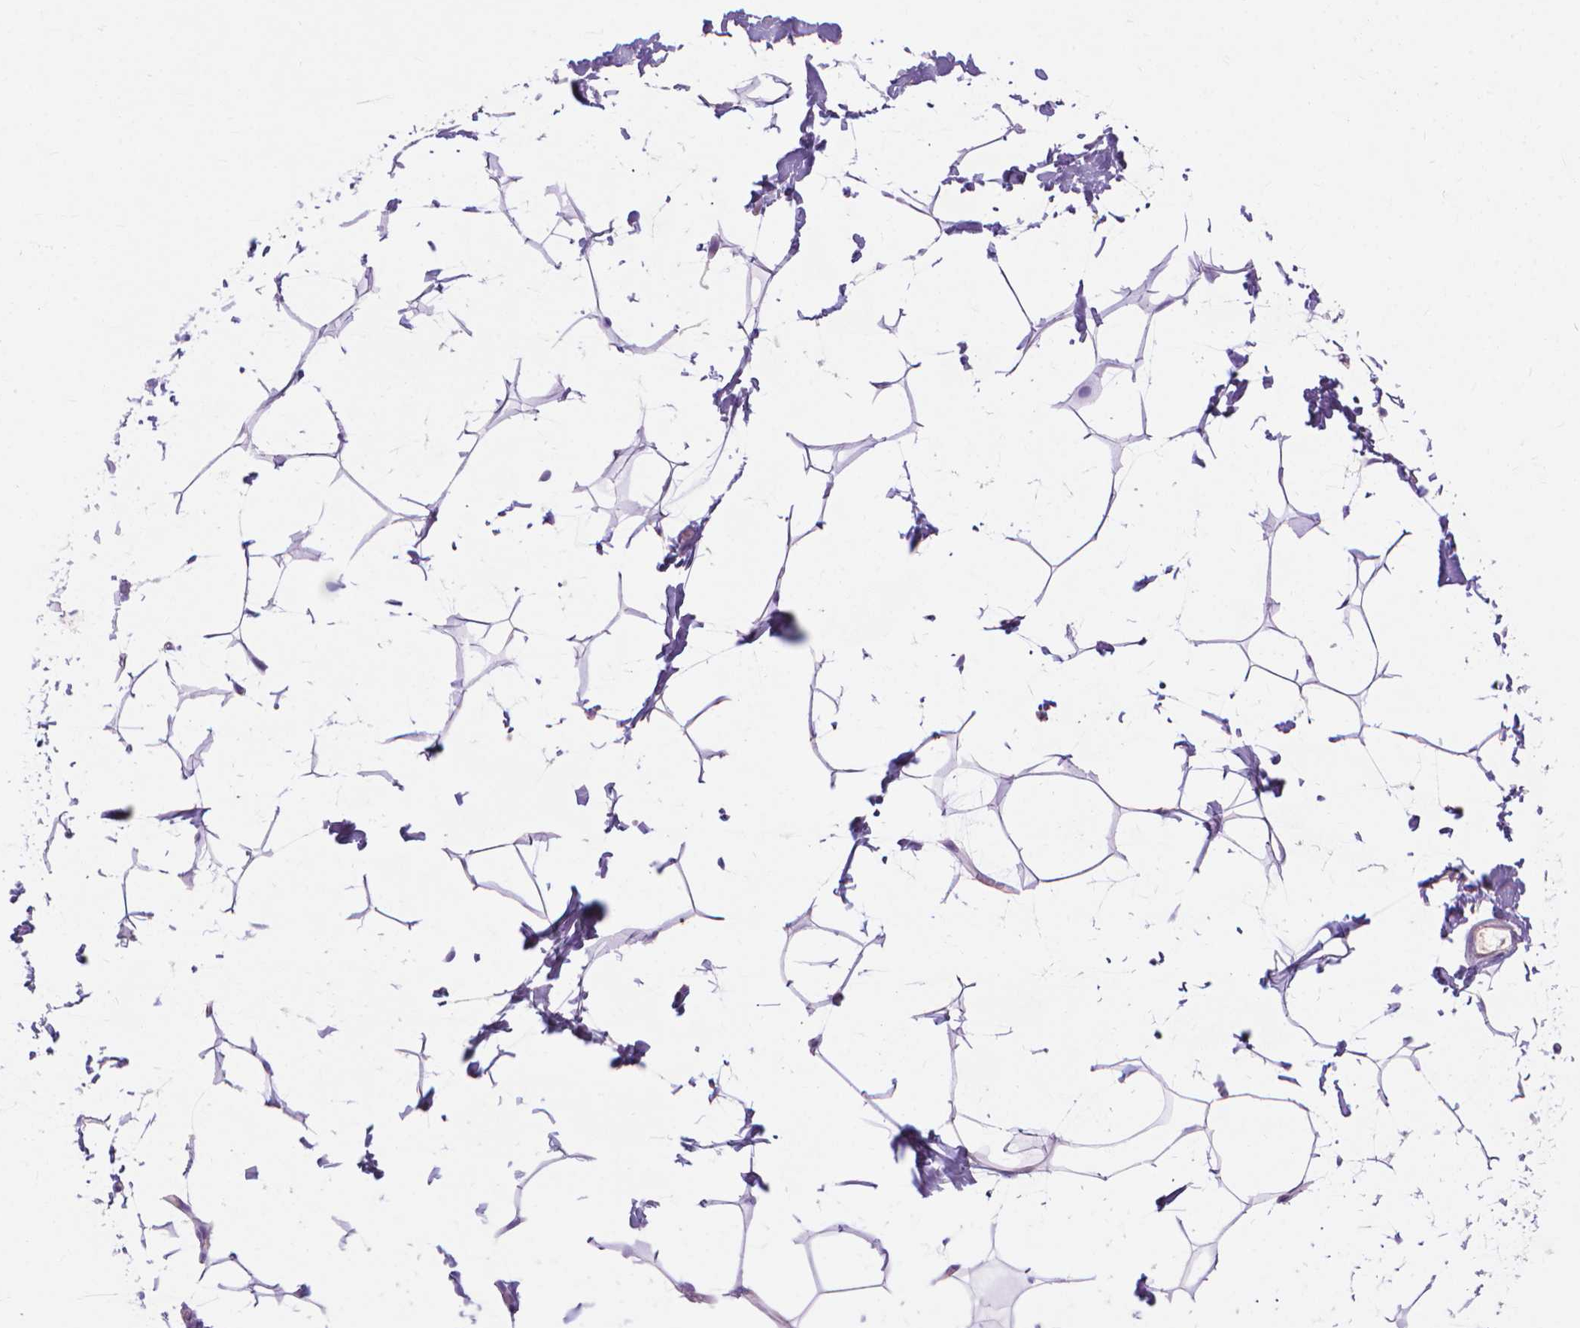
{"staining": {"intensity": "negative", "quantity": "none", "location": "none"}, "tissue": "breast", "cell_type": "Adipocytes", "image_type": "normal", "snomed": [{"axis": "morphology", "description": "Normal tissue, NOS"}, {"axis": "topography", "description": "Breast"}], "caption": "Immunohistochemistry of normal breast demonstrates no positivity in adipocytes. Nuclei are stained in blue.", "gene": "MBLAC1", "patient": {"sex": "female", "age": 32}}